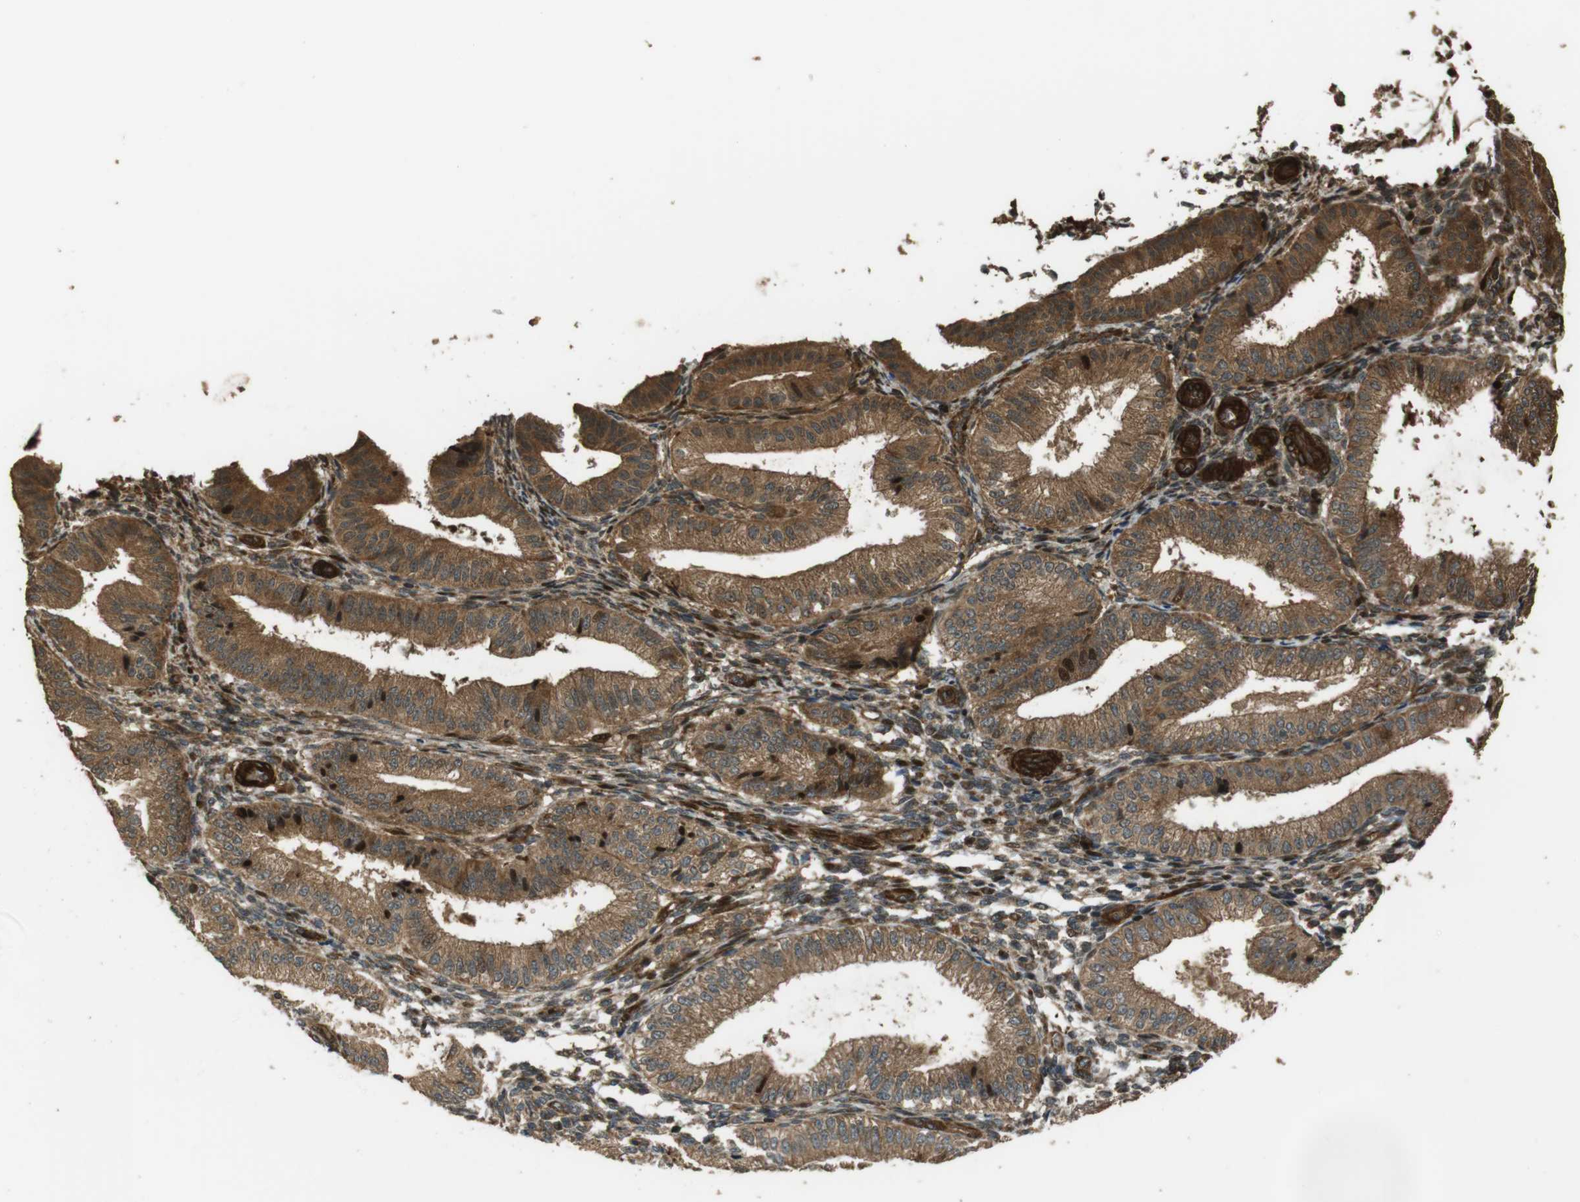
{"staining": {"intensity": "moderate", "quantity": "25%-75%", "location": "cytoplasmic/membranous"}, "tissue": "endometrium", "cell_type": "Cells in endometrial stroma", "image_type": "normal", "snomed": [{"axis": "morphology", "description": "Normal tissue, NOS"}, {"axis": "topography", "description": "Endometrium"}], "caption": "This image reveals immunohistochemistry (IHC) staining of benign endometrium, with medium moderate cytoplasmic/membranous positivity in approximately 25%-75% of cells in endometrial stroma.", "gene": "MSRB3", "patient": {"sex": "female", "age": 39}}